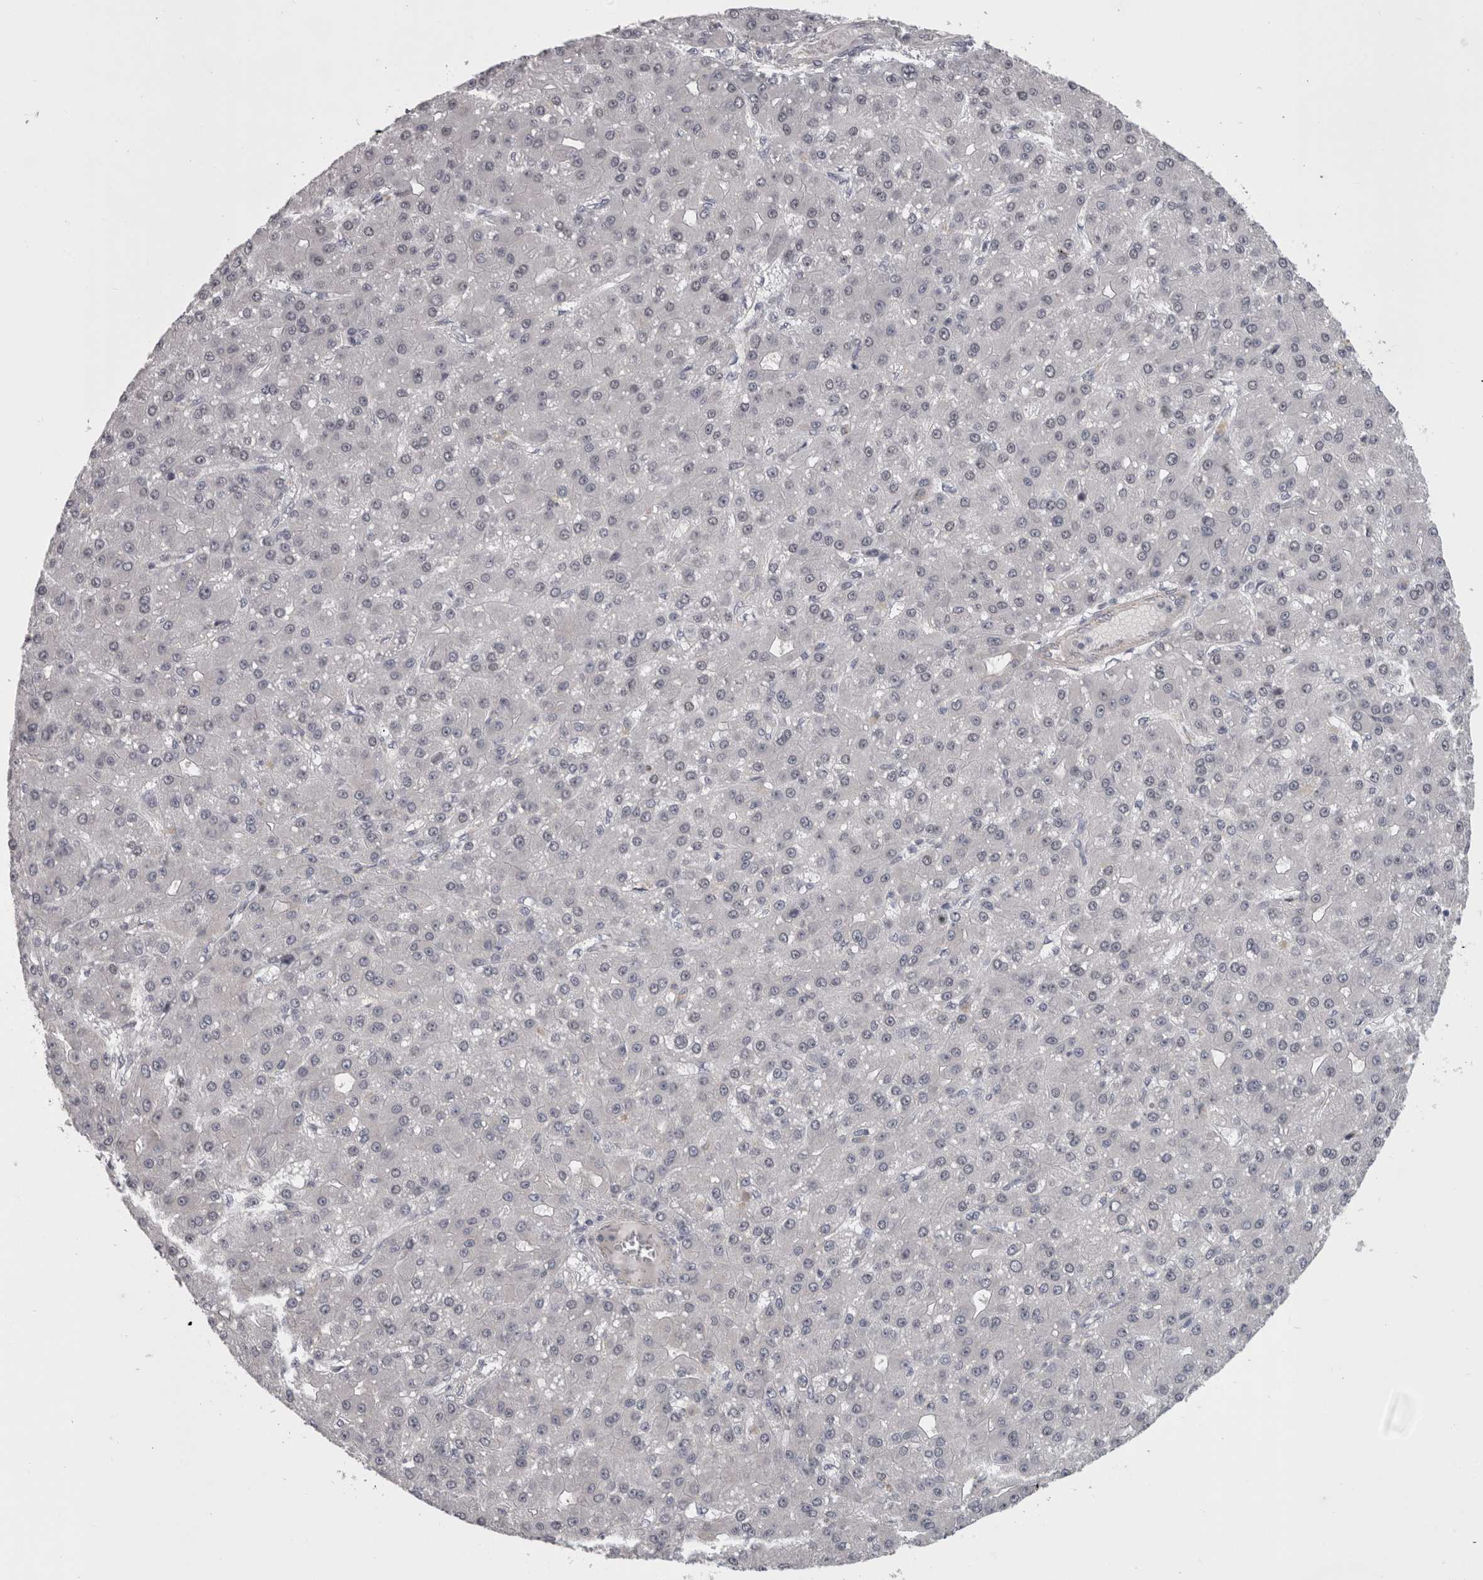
{"staining": {"intensity": "negative", "quantity": "none", "location": "none"}, "tissue": "liver cancer", "cell_type": "Tumor cells", "image_type": "cancer", "snomed": [{"axis": "morphology", "description": "Carcinoma, Hepatocellular, NOS"}, {"axis": "topography", "description": "Liver"}], "caption": "Micrograph shows no protein expression in tumor cells of hepatocellular carcinoma (liver) tissue.", "gene": "RMDN1", "patient": {"sex": "male", "age": 67}}